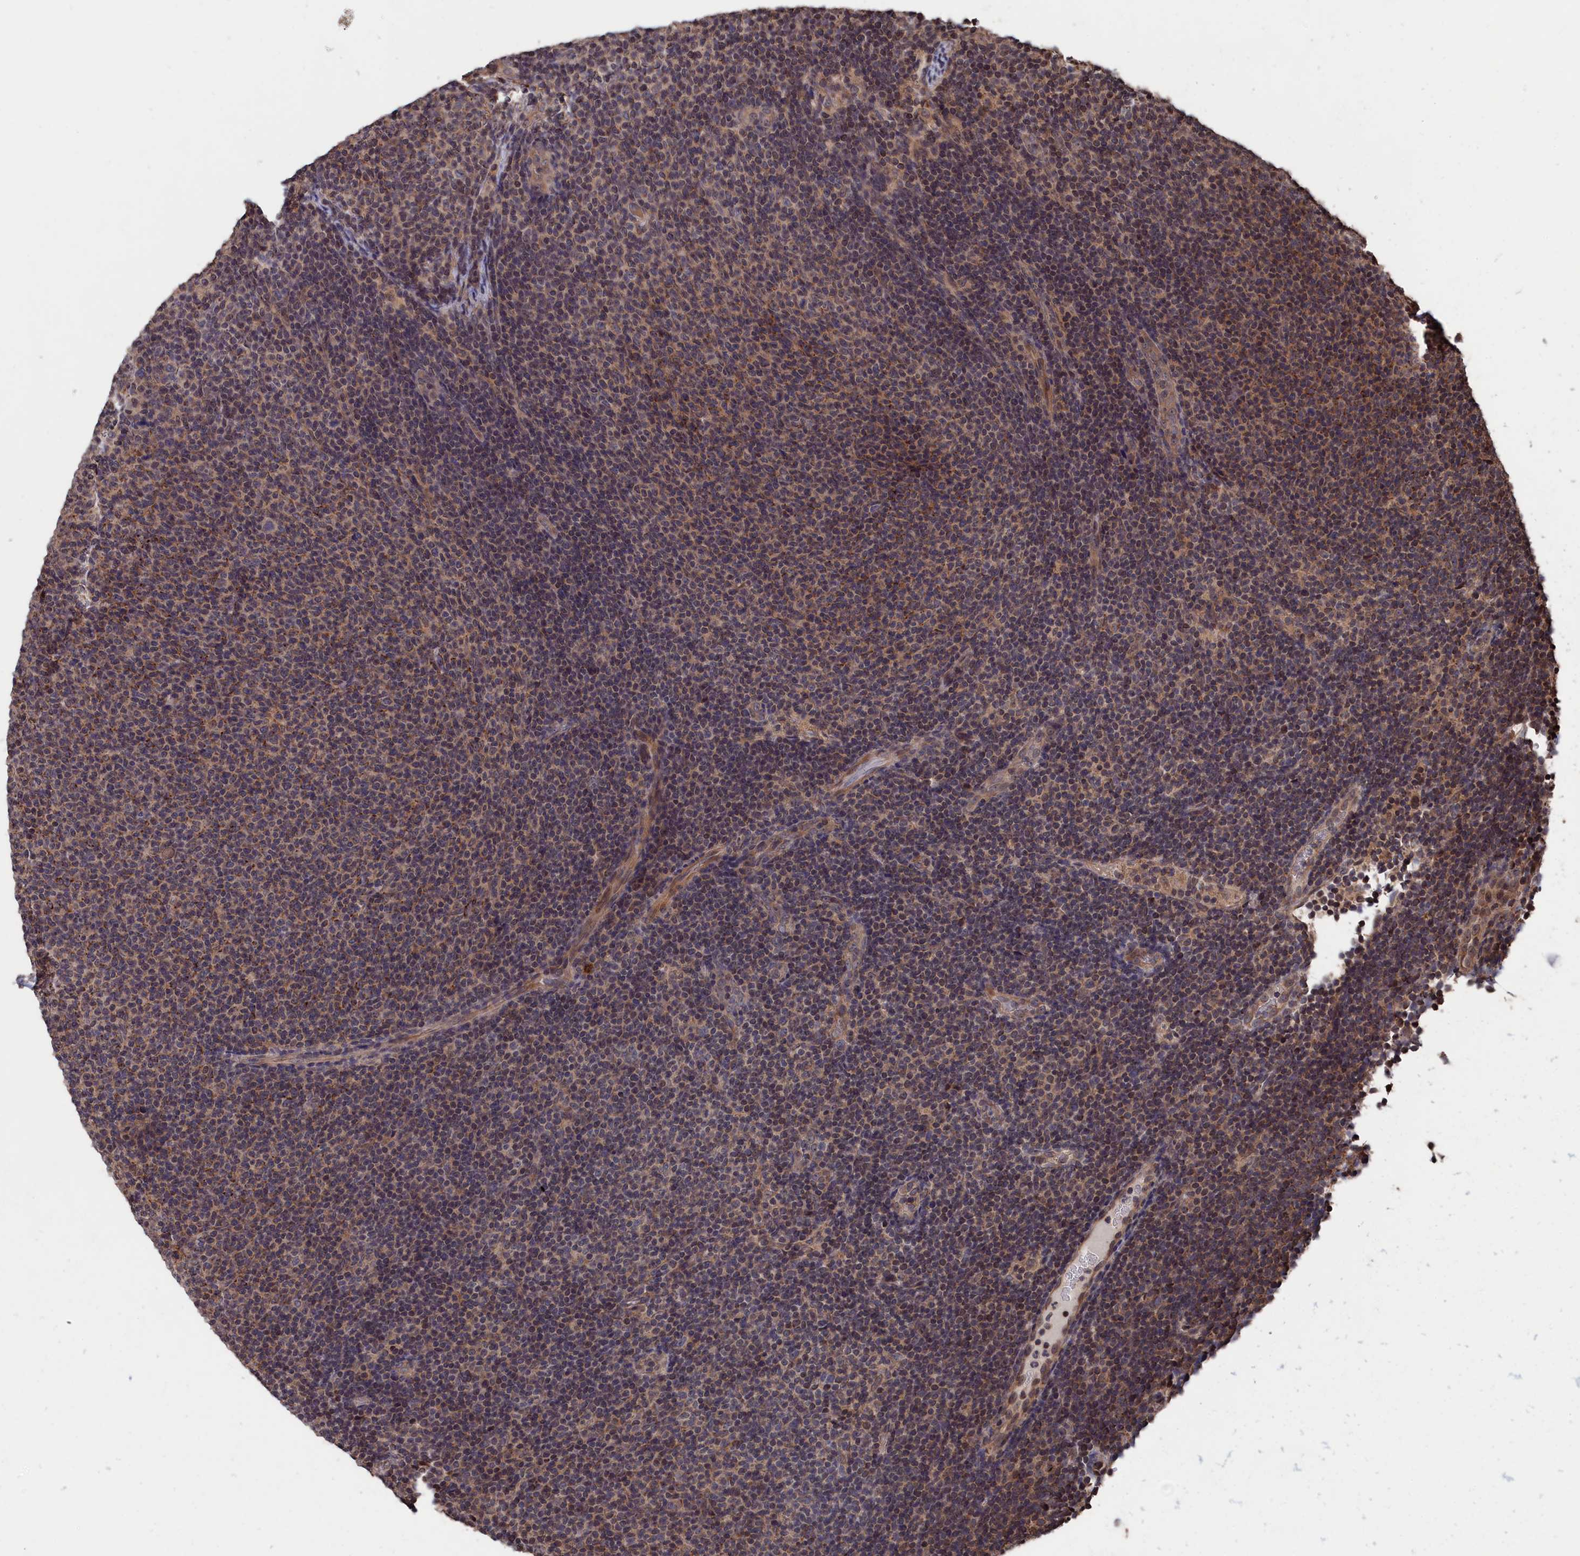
{"staining": {"intensity": "weak", "quantity": "<25%", "location": "cytoplasmic/membranous,nuclear"}, "tissue": "lymphoma", "cell_type": "Tumor cells", "image_type": "cancer", "snomed": [{"axis": "morphology", "description": "Malignant lymphoma, non-Hodgkin's type, Low grade"}, {"axis": "topography", "description": "Lymph node"}], "caption": "Immunohistochemical staining of lymphoma exhibits no significant staining in tumor cells.", "gene": "PDE12", "patient": {"sex": "male", "age": 66}}